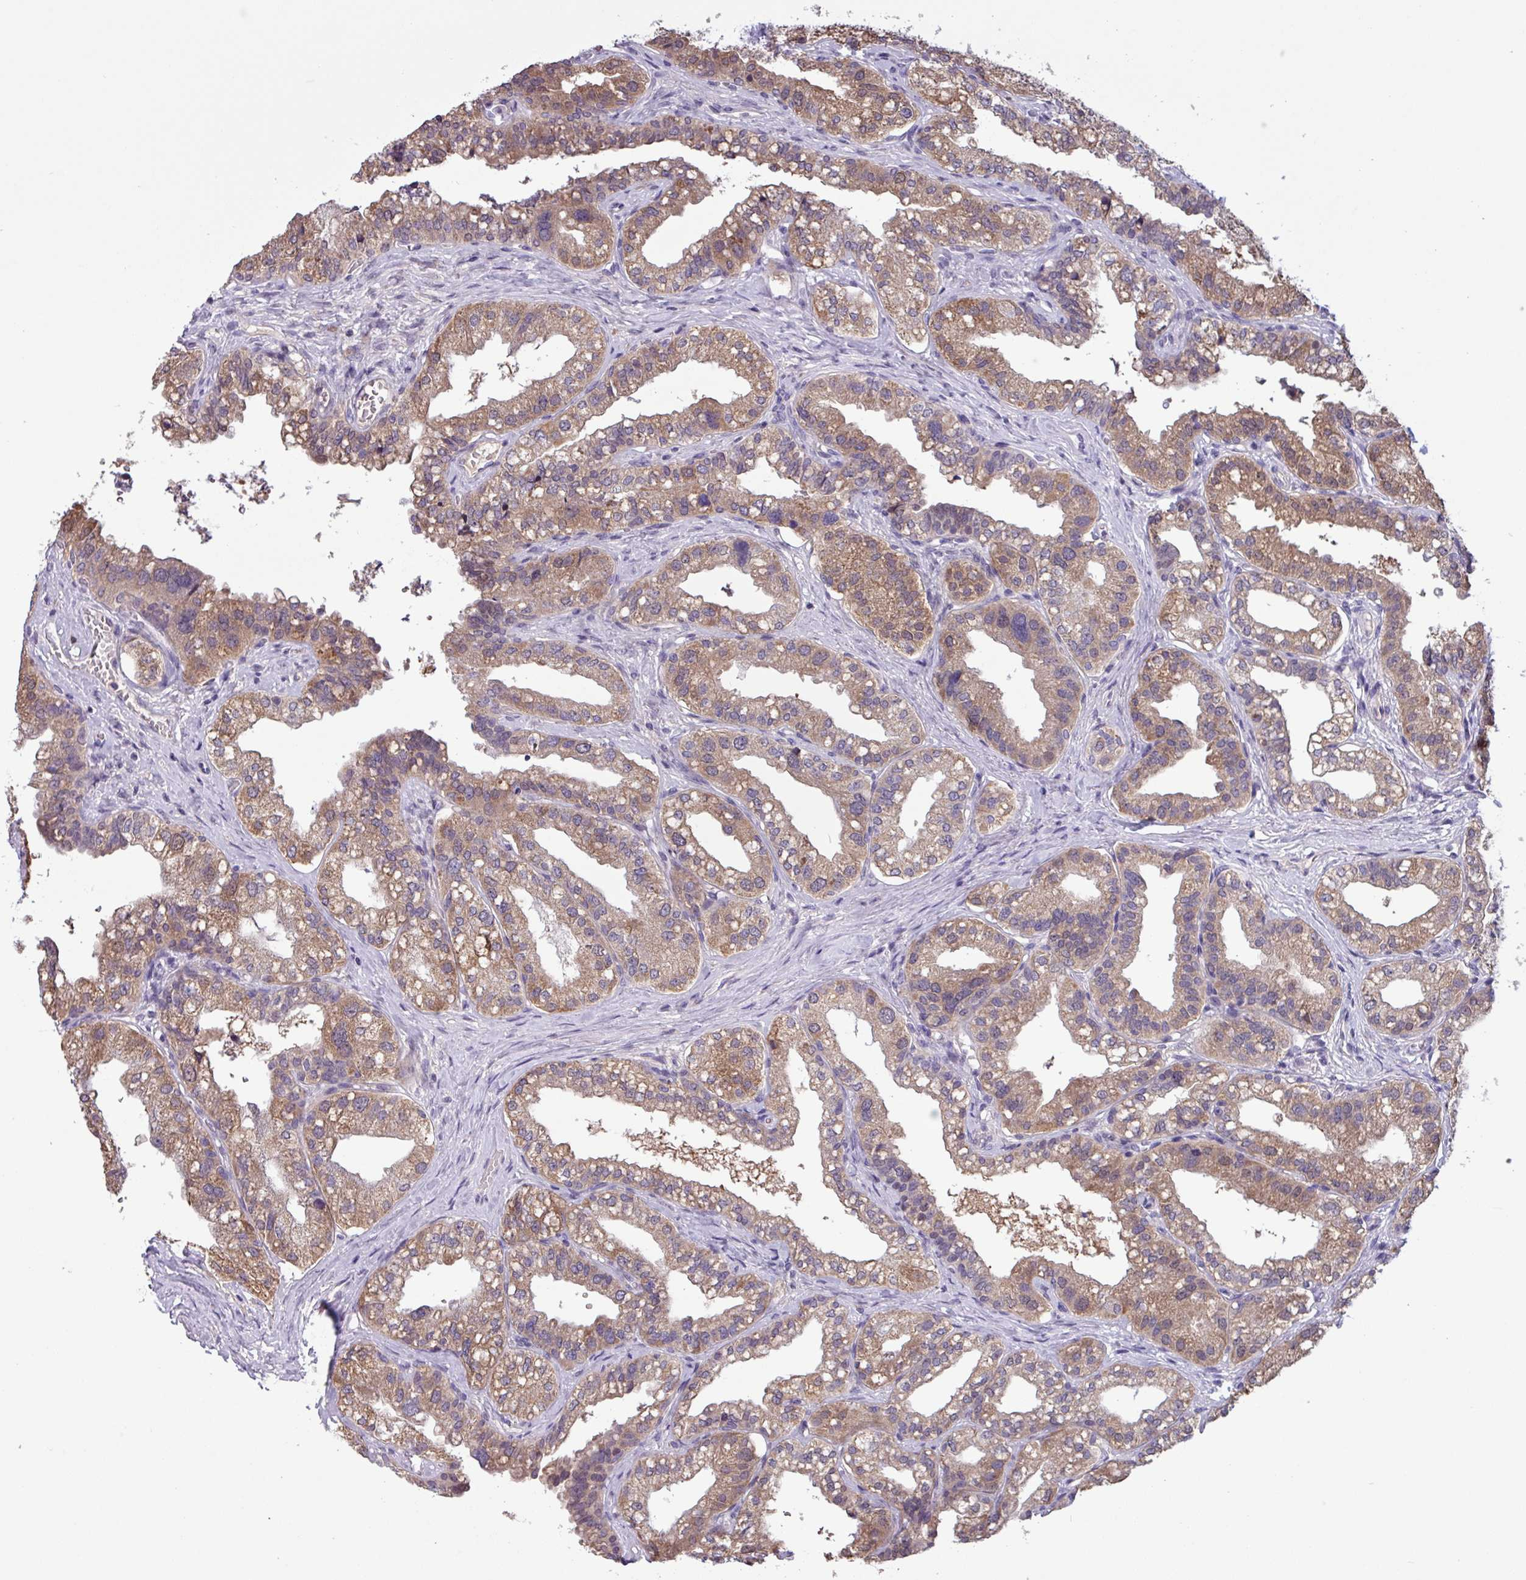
{"staining": {"intensity": "moderate", "quantity": ">75%", "location": "cytoplasmic/membranous"}, "tissue": "seminal vesicle", "cell_type": "Glandular cells", "image_type": "normal", "snomed": [{"axis": "morphology", "description": "Normal tissue, NOS"}, {"axis": "topography", "description": "Seminal veicle"}, {"axis": "topography", "description": "Peripheral nerve tissue"}], "caption": "Moderate cytoplasmic/membranous expression for a protein is present in approximately >75% of glandular cells of unremarkable seminal vesicle using immunohistochemistry.", "gene": "C20orf27", "patient": {"sex": "male", "age": 60}}